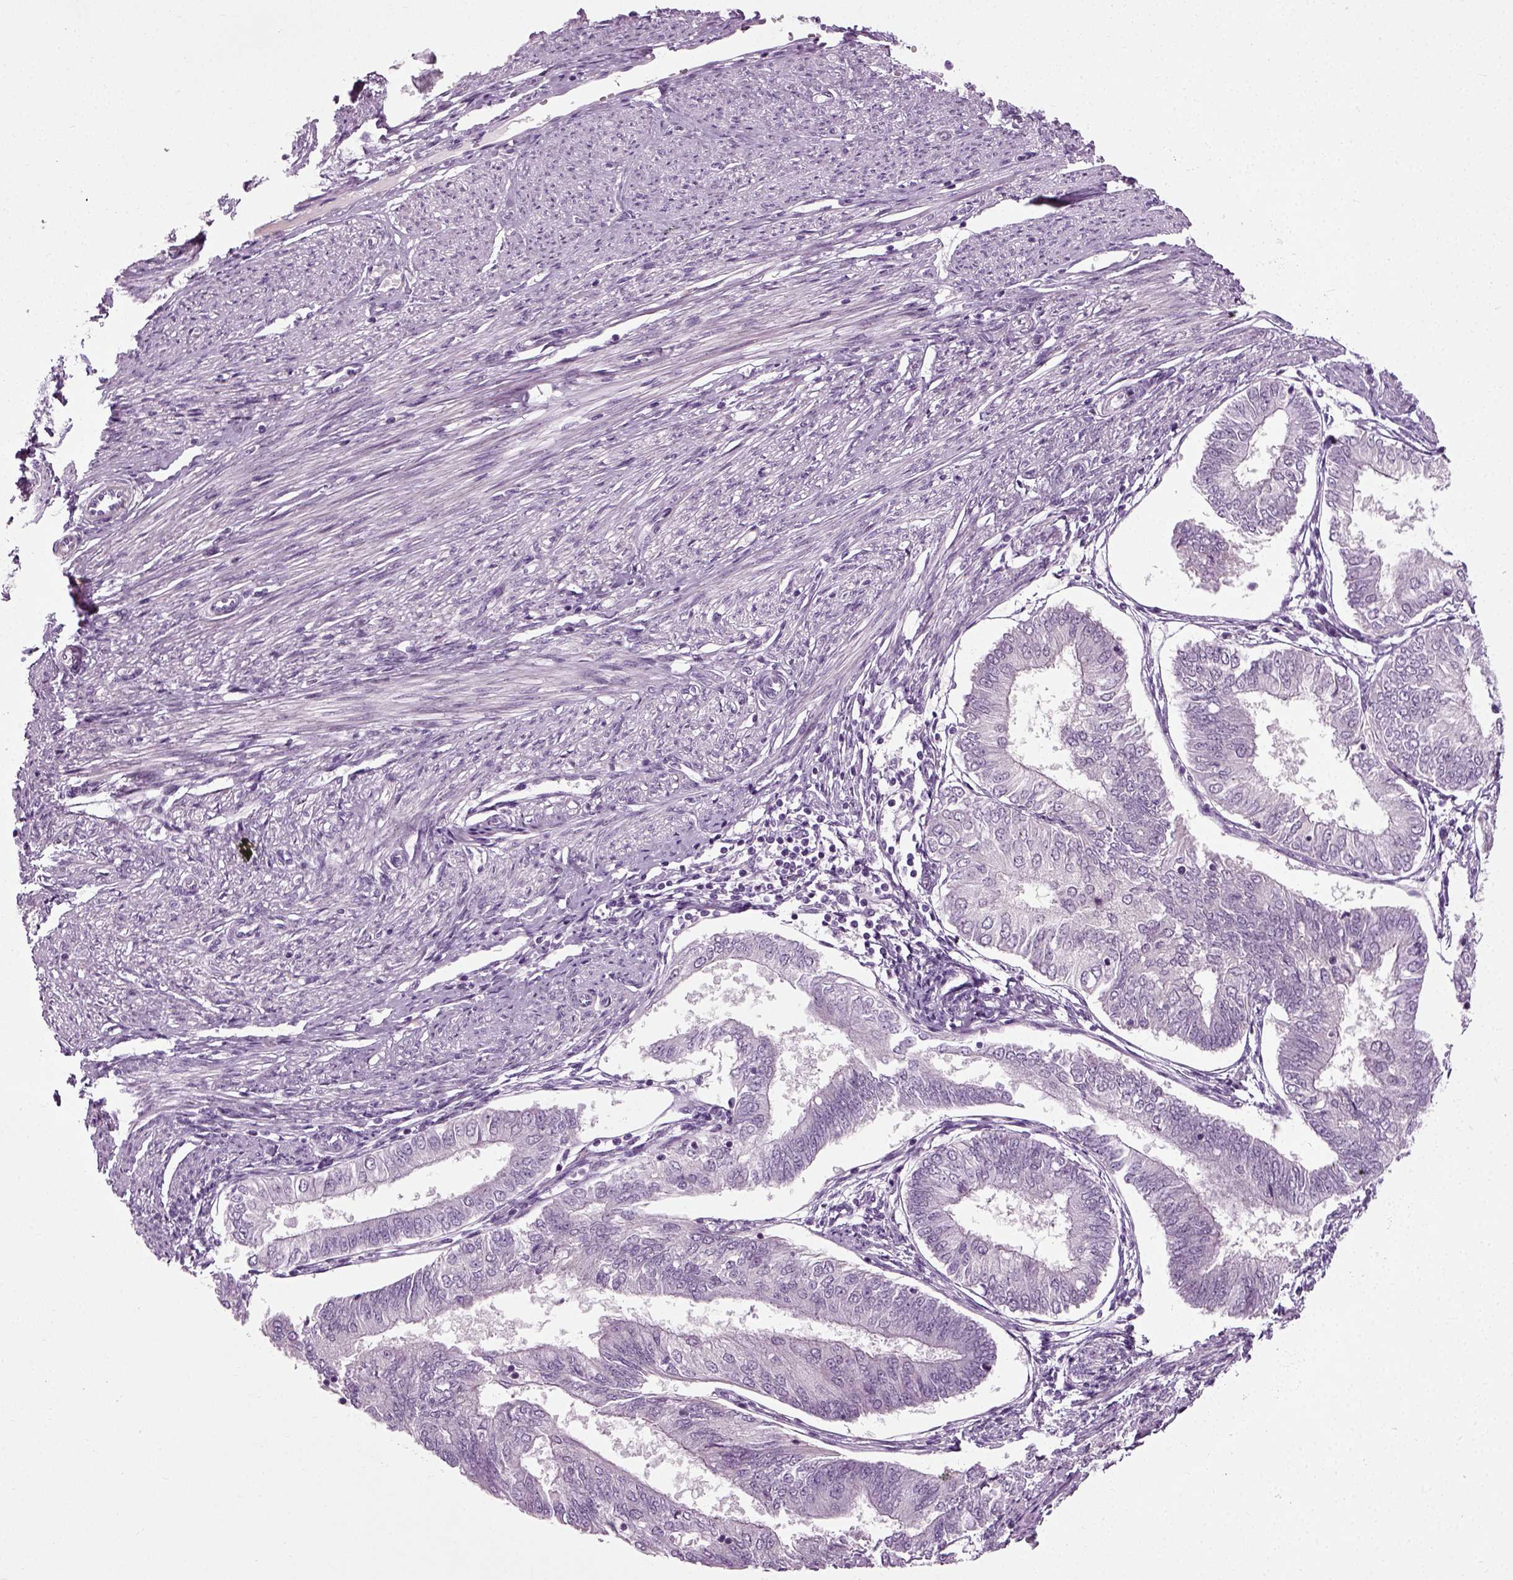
{"staining": {"intensity": "negative", "quantity": "none", "location": "none"}, "tissue": "endometrial cancer", "cell_type": "Tumor cells", "image_type": "cancer", "snomed": [{"axis": "morphology", "description": "Adenocarcinoma, NOS"}, {"axis": "topography", "description": "Endometrium"}], "caption": "High magnification brightfield microscopy of endometrial cancer (adenocarcinoma) stained with DAB (3,3'-diaminobenzidine) (brown) and counterstained with hematoxylin (blue): tumor cells show no significant positivity.", "gene": "SCG5", "patient": {"sex": "female", "age": 58}}